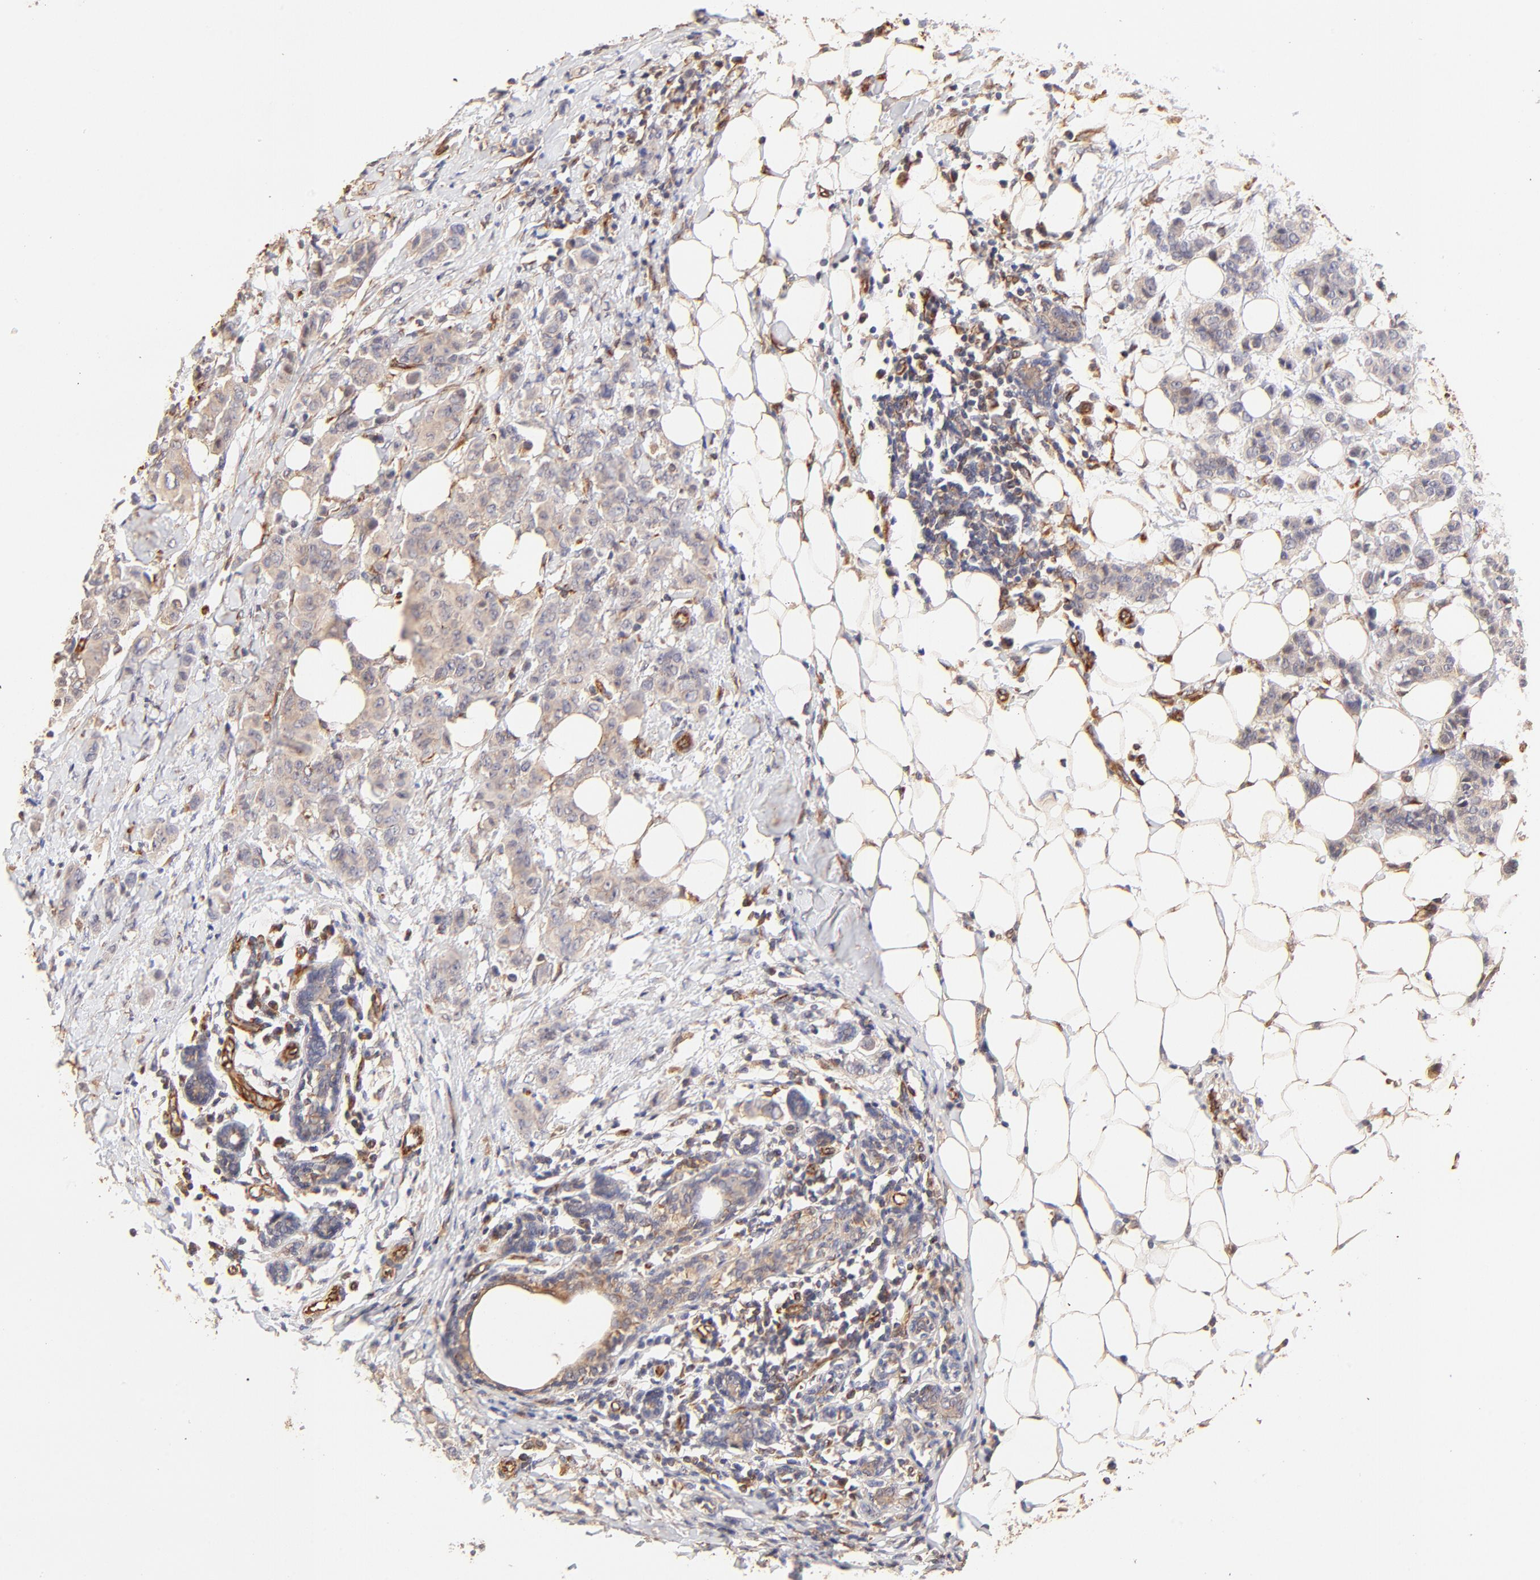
{"staining": {"intensity": "weak", "quantity": ">75%", "location": "cytoplasmic/membranous"}, "tissue": "breast cancer", "cell_type": "Tumor cells", "image_type": "cancer", "snomed": [{"axis": "morphology", "description": "Duct carcinoma"}, {"axis": "topography", "description": "Breast"}], "caption": "Tumor cells demonstrate low levels of weak cytoplasmic/membranous staining in about >75% of cells in breast cancer.", "gene": "TNFAIP3", "patient": {"sex": "female", "age": 40}}